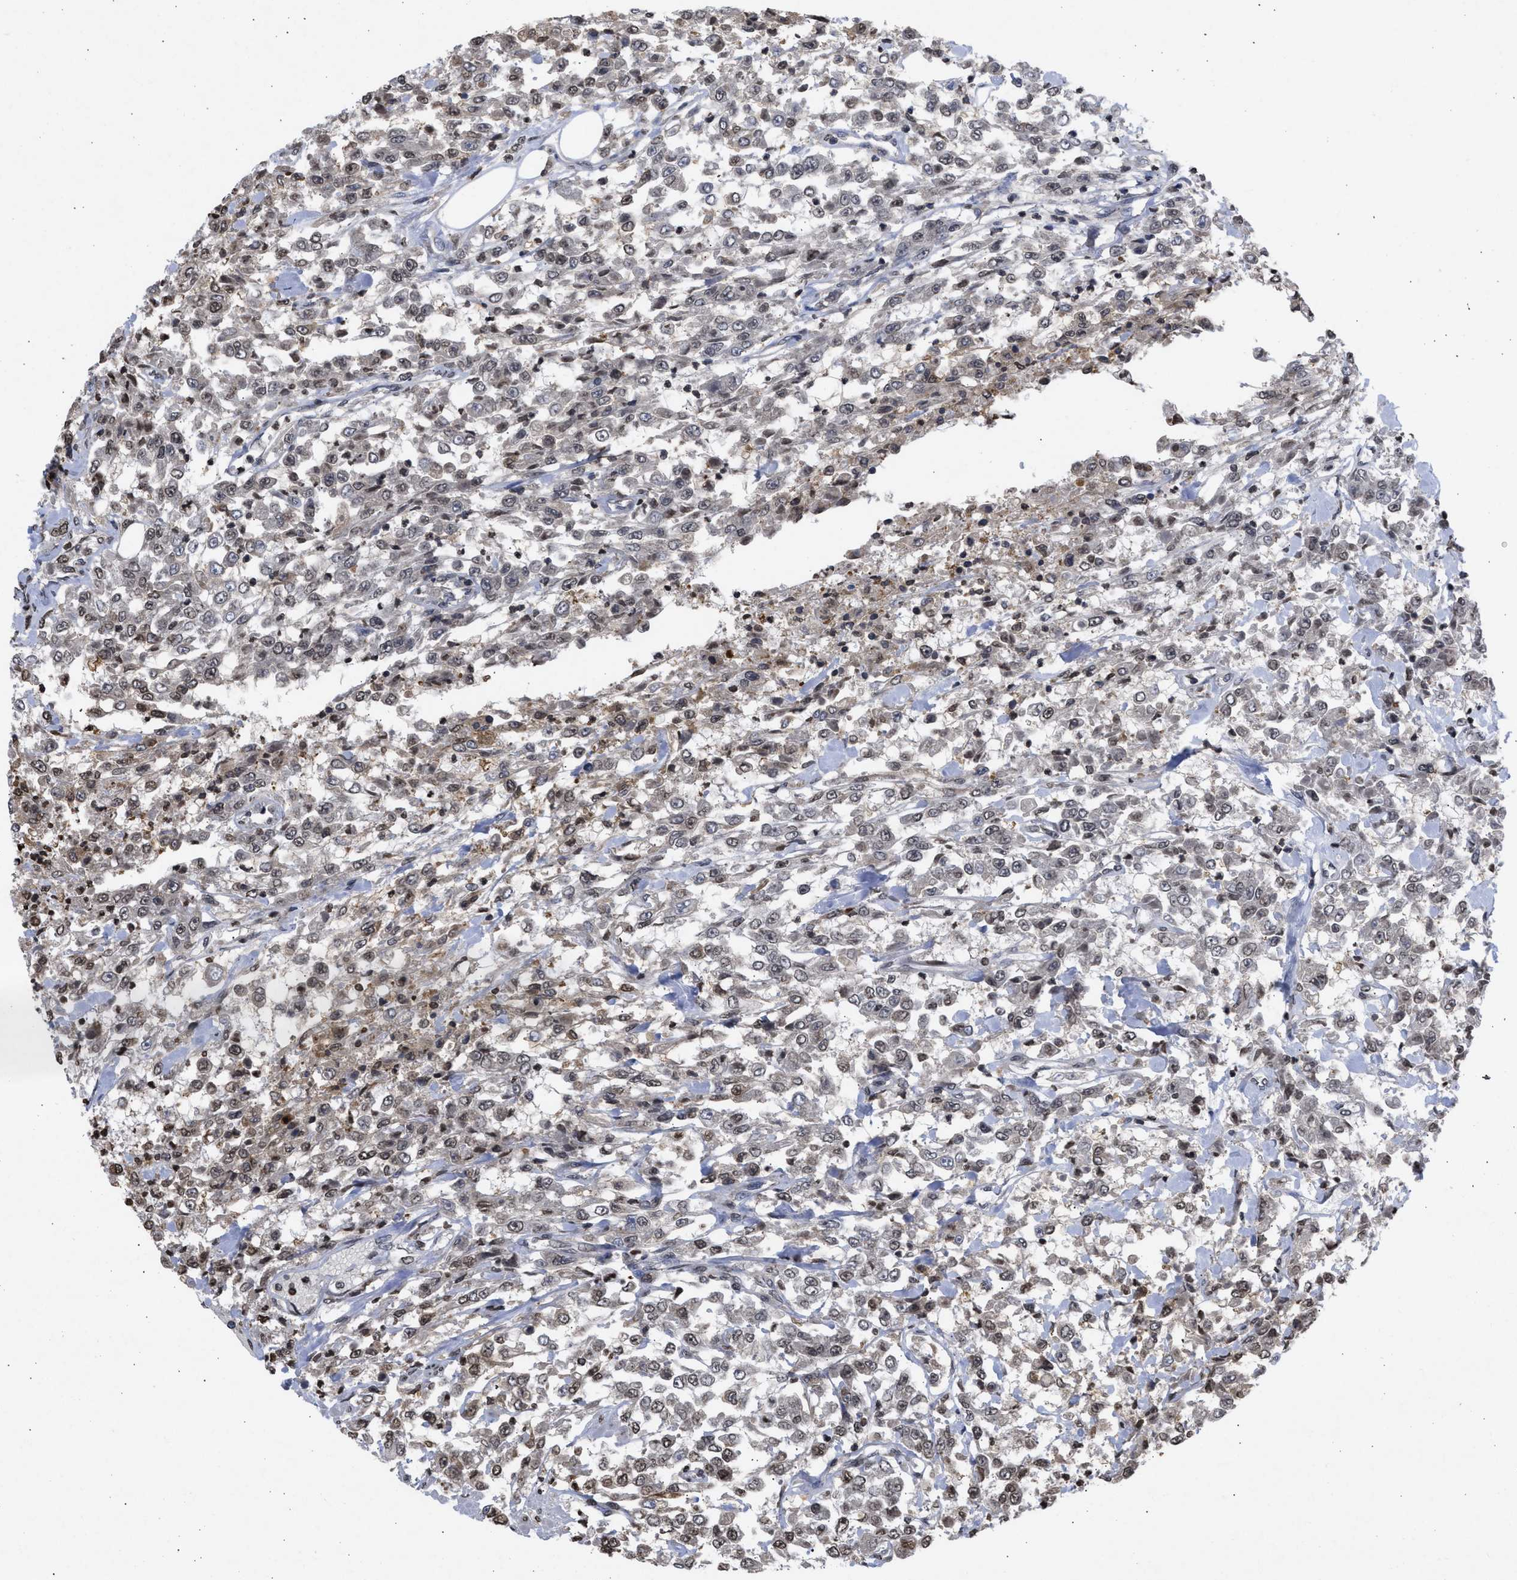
{"staining": {"intensity": "weak", "quantity": ">75%", "location": "nuclear"}, "tissue": "urothelial cancer", "cell_type": "Tumor cells", "image_type": "cancer", "snomed": [{"axis": "morphology", "description": "Urothelial carcinoma, High grade"}, {"axis": "topography", "description": "Urinary bladder"}], "caption": "Immunohistochemical staining of human urothelial cancer reveals low levels of weak nuclear positivity in about >75% of tumor cells.", "gene": "NUP35", "patient": {"sex": "male", "age": 46}}